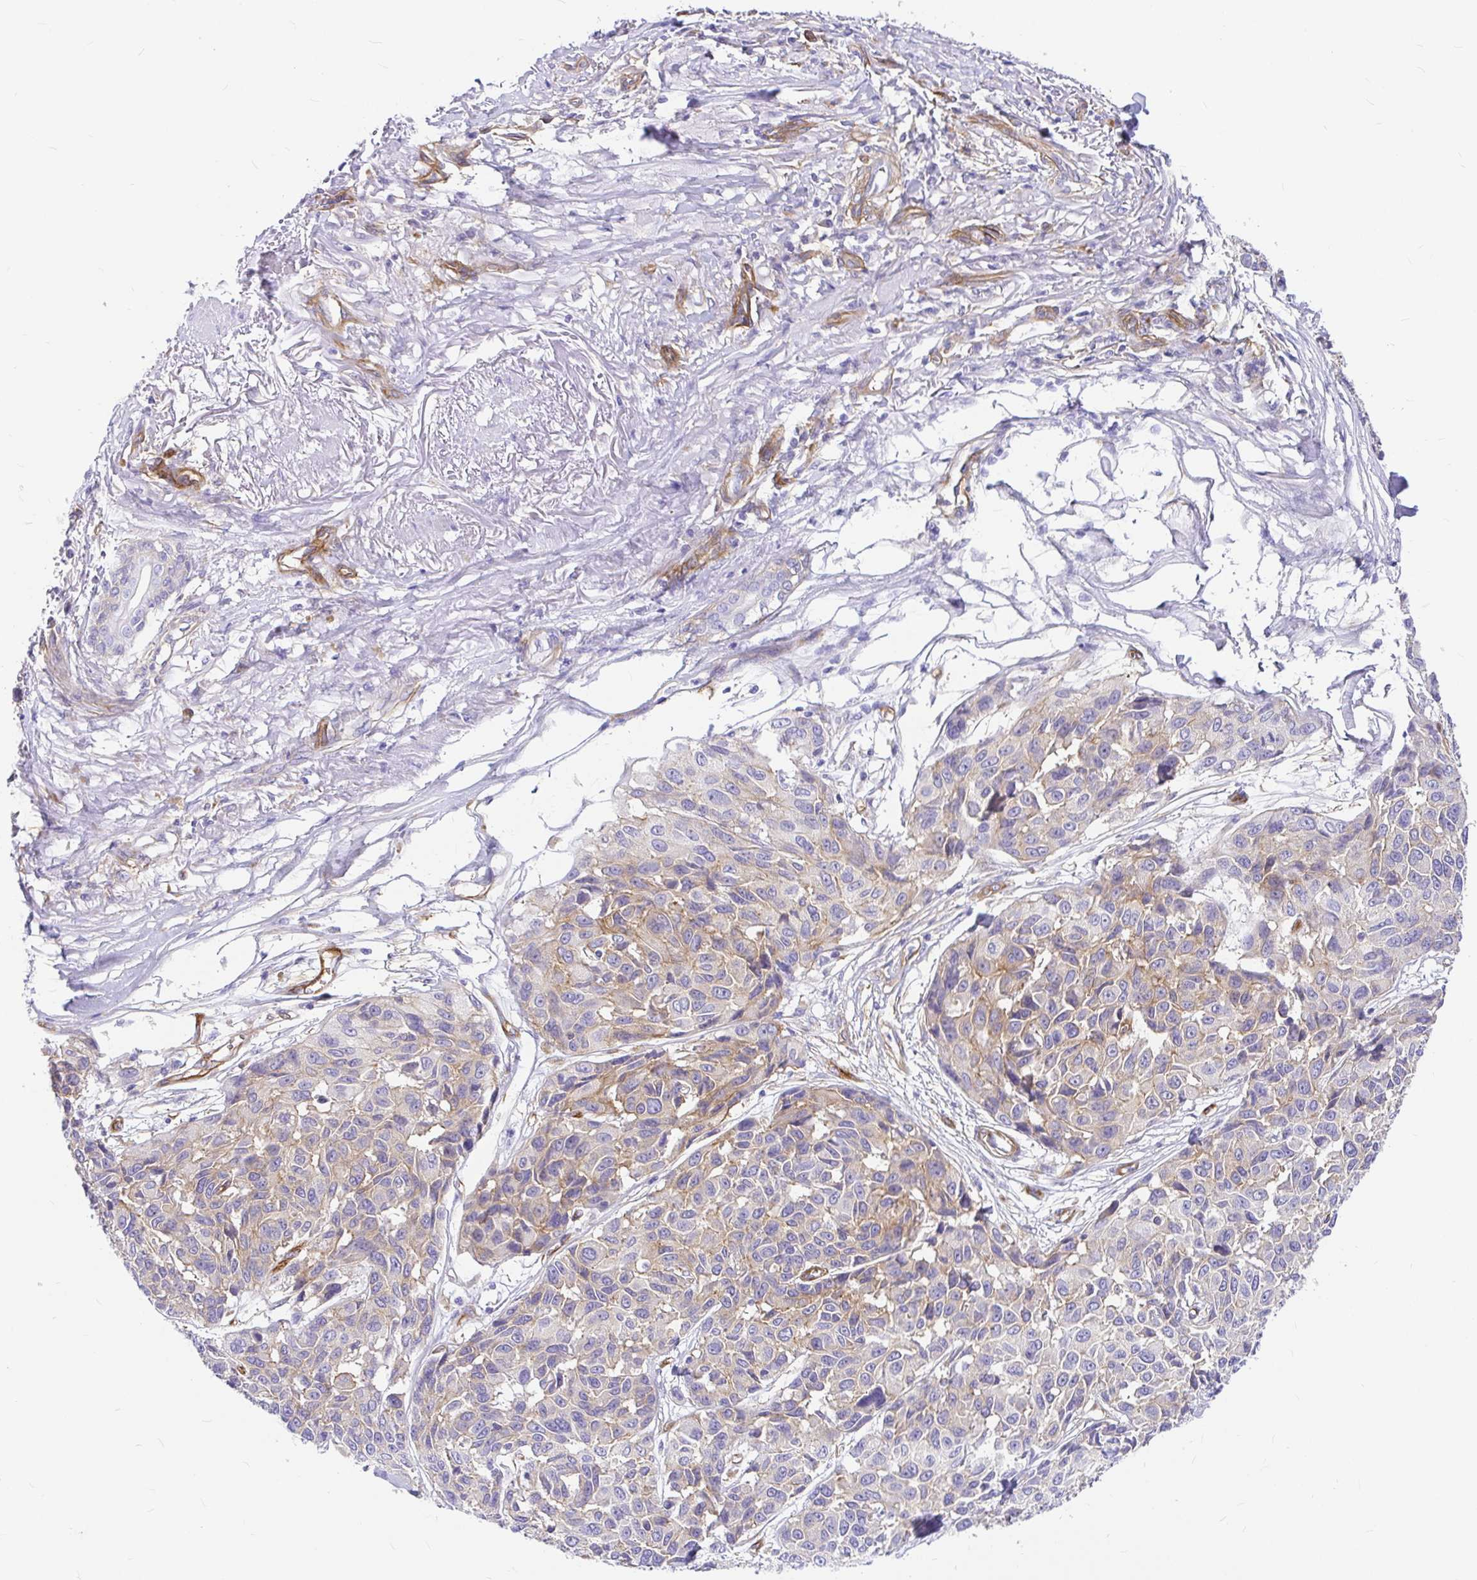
{"staining": {"intensity": "moderate", "quantity": "25%-75%", "location": "cytoplasmic/membranous"}, "tissue": "melanoma", "cell_type": "Tumor cells", "image_type": "cancer", "snomed": [{"axis": "morphology", "description": "Malignant melanoma, NOS"}, {"axis": "topography", "description": "Skin"}], "caption": "Human melanoma stained with a protein marker reveals moderate staining in tumor cells.", "gene": "MYO1B", "patient": {"sex": "female", "age": 66}}